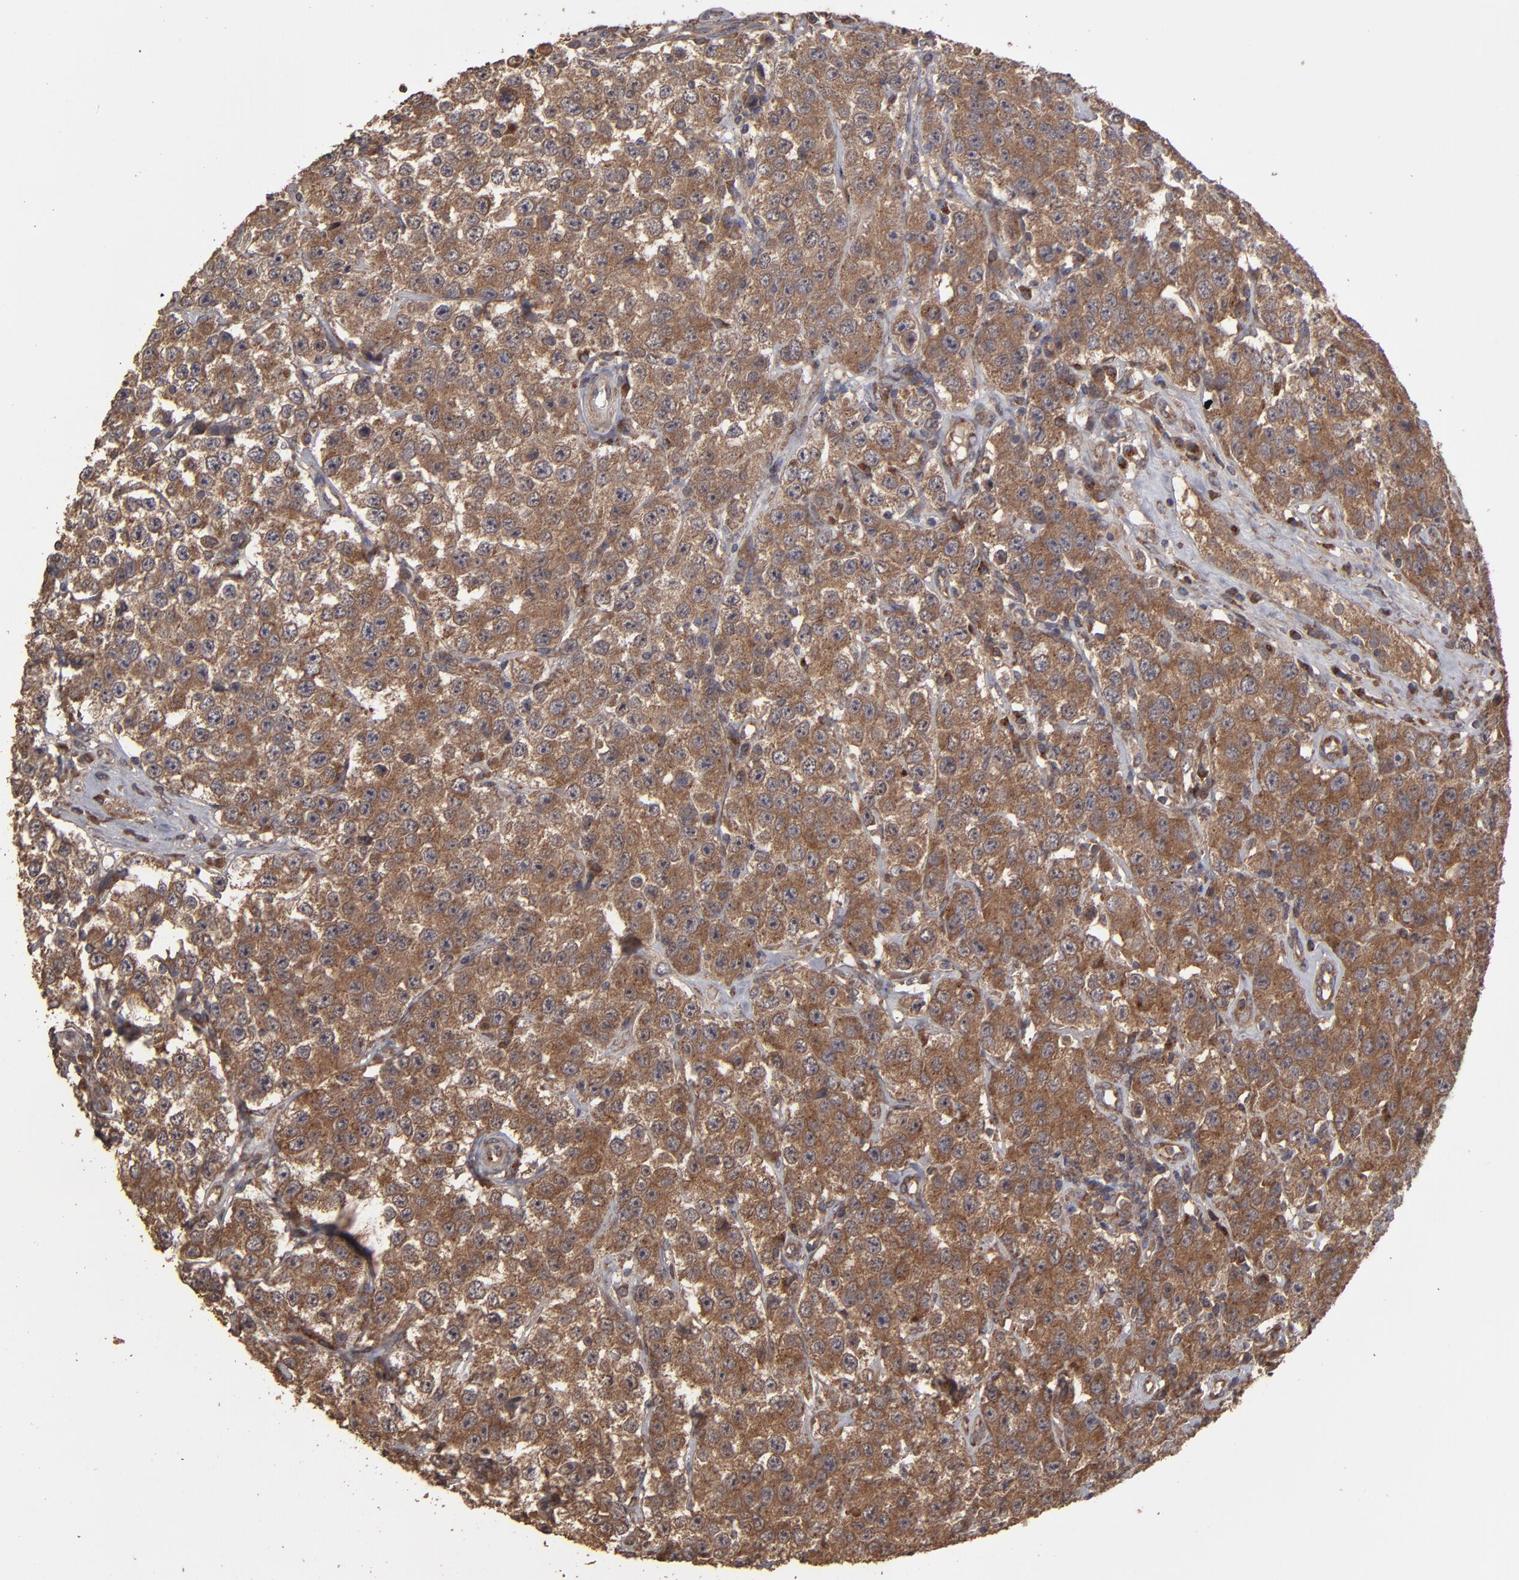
{"staining": {"intensity": "moderate", "quantity": ">75%", "location": "cytoplasmic/membranous"}, "tissue": "testis cancer", "cell_type": "Tumor cells", "image_type": "cancer", "snomed": [{"axis": "morphology", "description": "Seminoma, NOS"}, {"axis": "topography", "description": "Testis"}], "caption": "Protein staining exhibits moderate cytoplasmic/membranous positivity in about >75% of tumor cells in testis seminoma. (IHC, brightfield microscopy, high magnification).", "gene": "MMP2", "patient": {"sex": "male", "age": 52}}